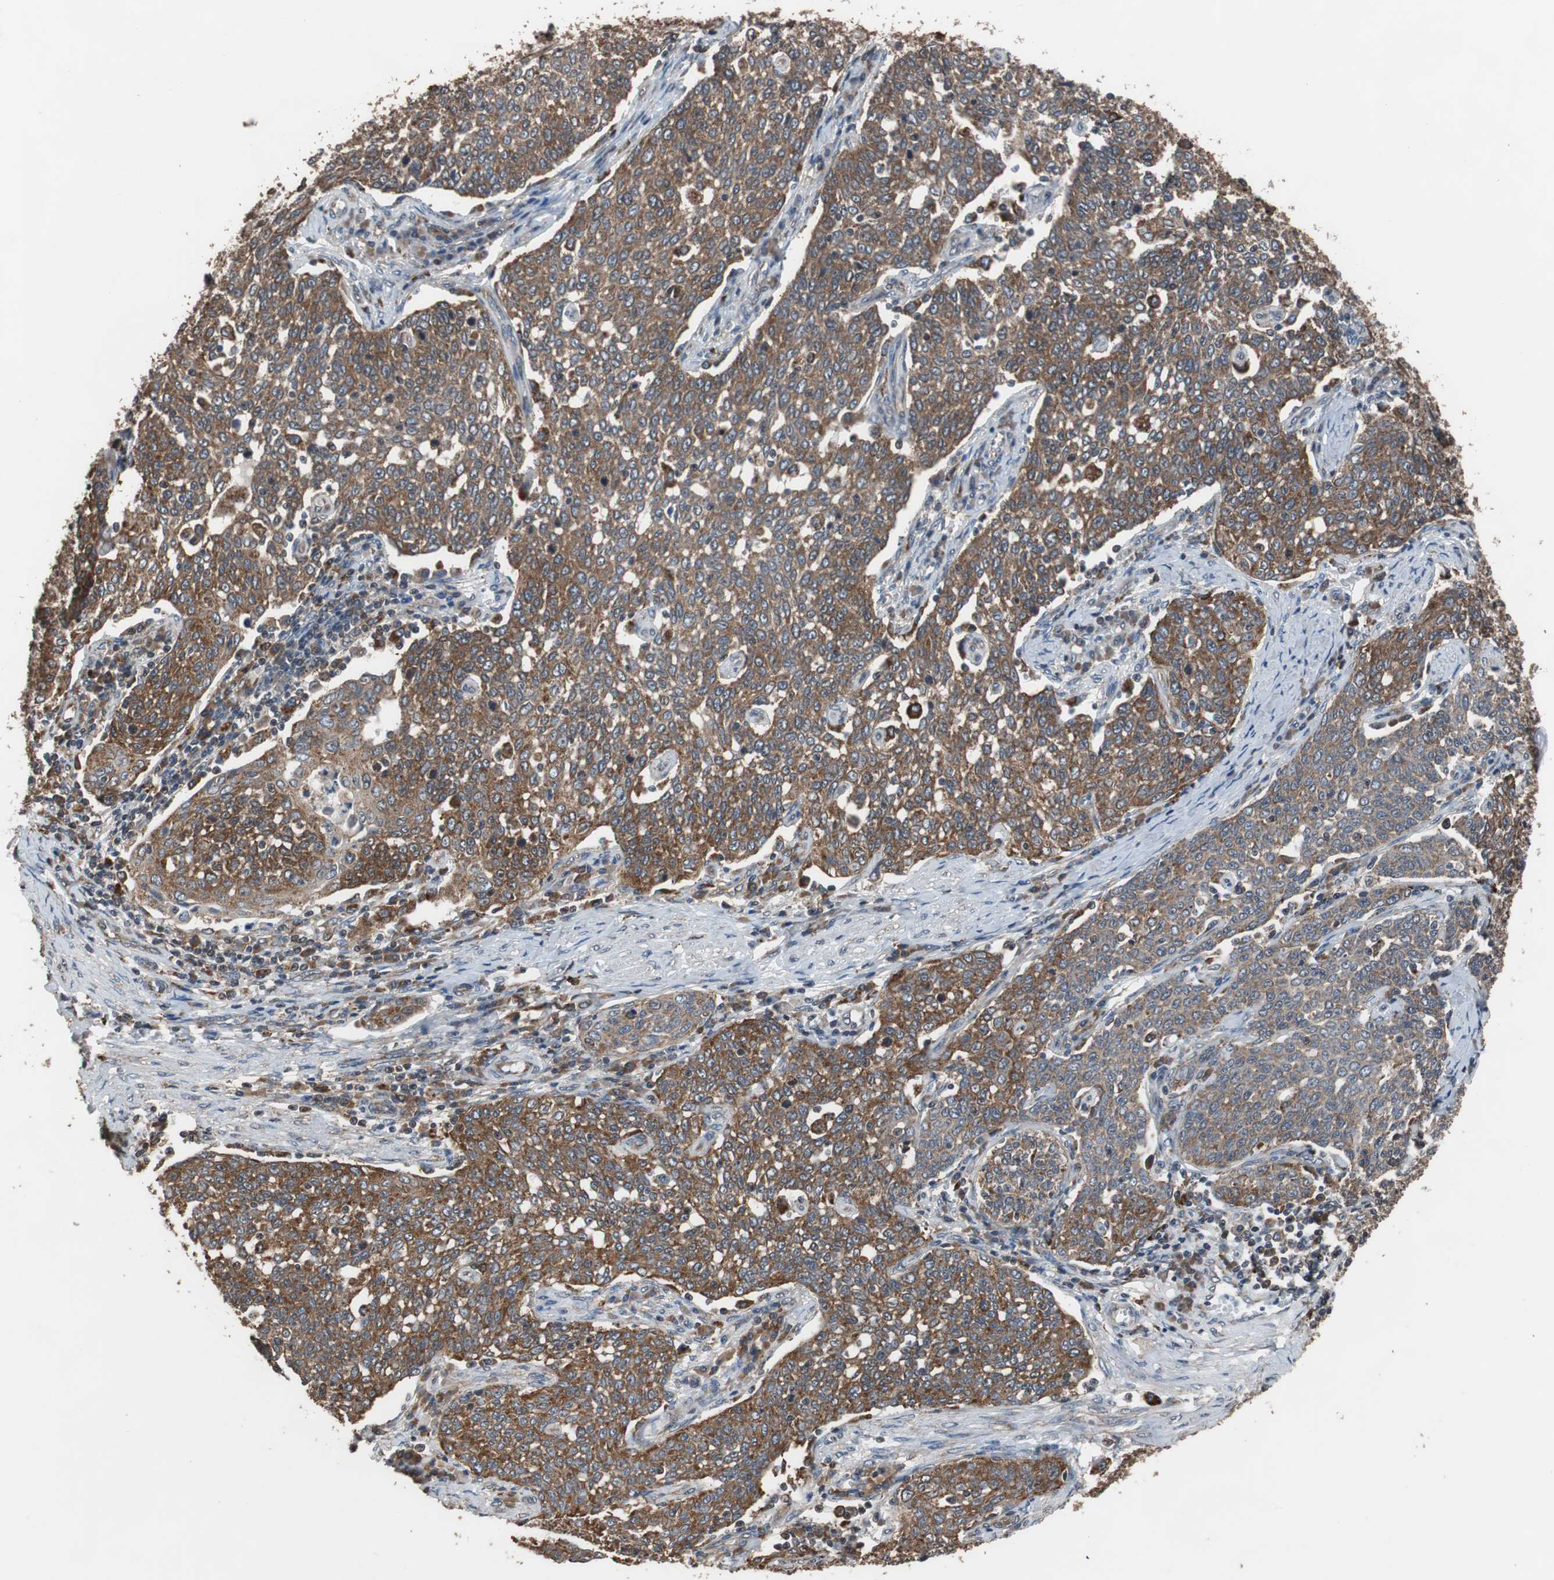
{"staining": {"intensity": "strong", "quantity": ">75%", "location": "cytoplasmic/membranous"}, "tissue": "cervical cancer", "cell_type": "Tumor cells", "image_type": "cancer", "snomed": [{"axis": "morphology", "description": "Squamous cell carcinoma, NOS"}, {"axis": "topography", "description": "Cervix"}], "caption": "A brown stain highlights strong cytoplasmic/membranous positivity of a protein in cervical squamous cell carcinoma tumor cells.", "gene": "USP10", "patient": {"sex": "female", "age": 34}}